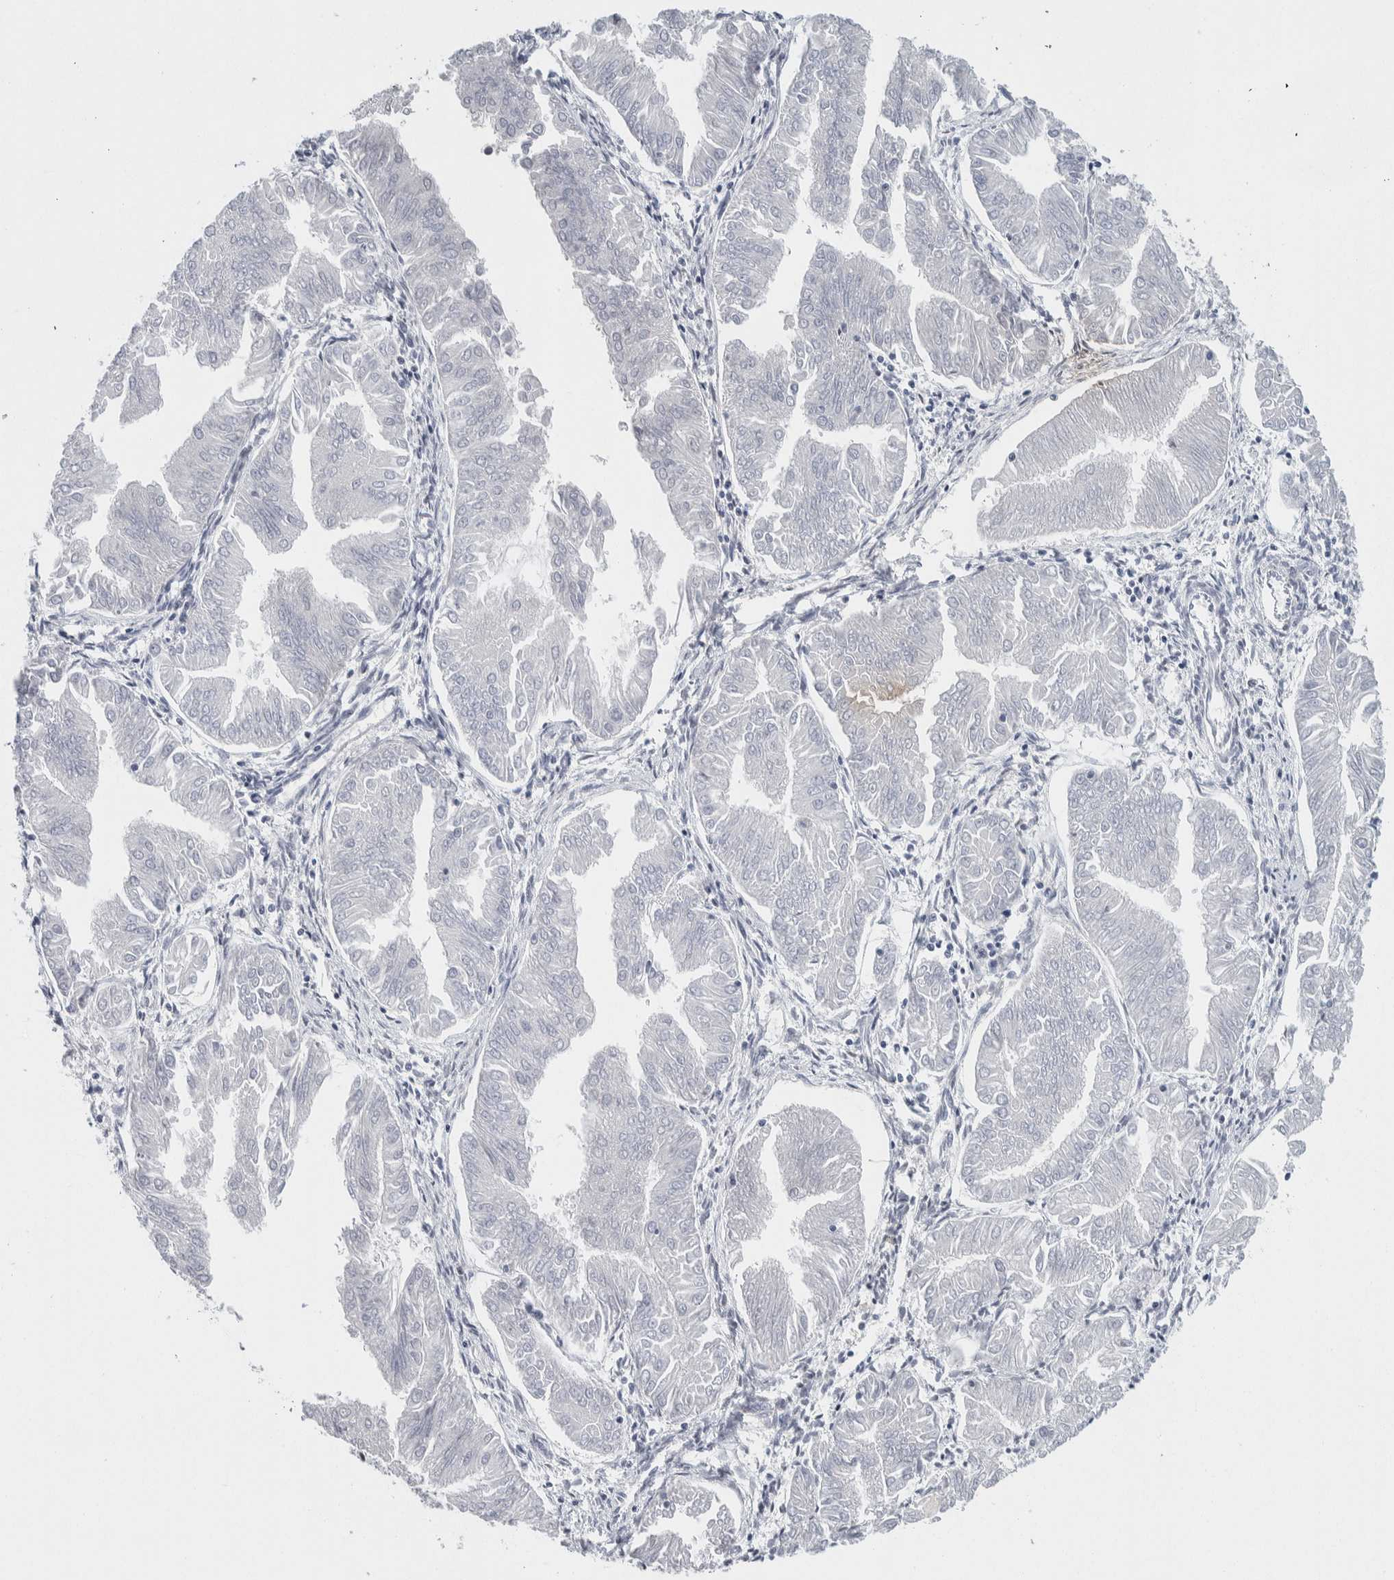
{"staining": {"intensity": "negative", "quantity": "none", "location": "none"}, "tissue": "endometrial cancer", "cell_type": "Tumor cells", "image_type": "cancer", "snomed": [{"axis": "morphology", "description": "Adenocarcinoma, NOS"}, {"axis": "topography", "description": "Endometrium"}], "caption": "Immunohistochemistry (IHC) histopathology image of human adenocarcinoma (endometrial) stained for a protein (brown), which displays no positivity in tumor cells.", "gene": "SCN2A", "patient": {"sex": "female", "age": 53}}